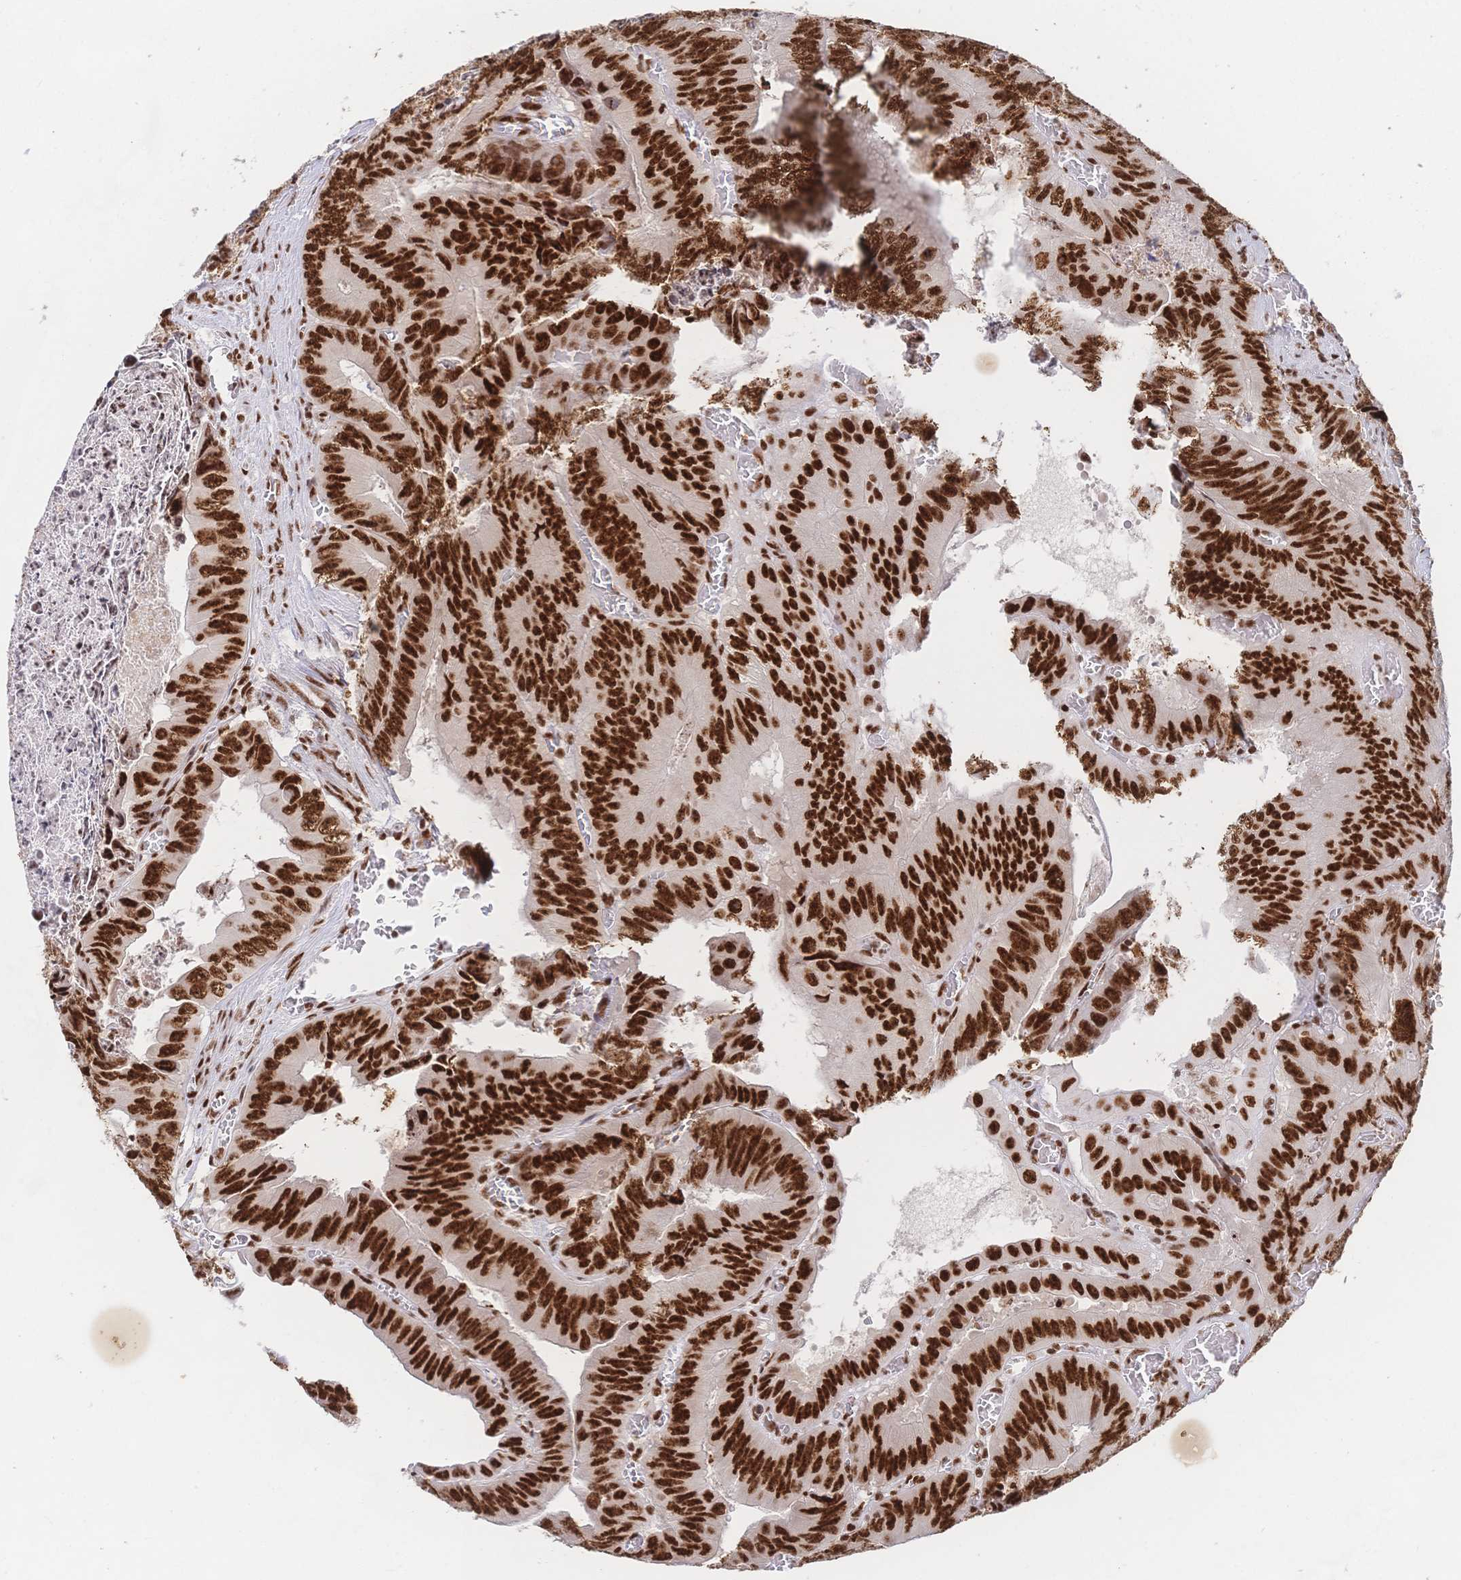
{"staining": {"intensity": "strong", "quantity": ">75%", "location": "nuclear"}, "tissue": "colorectal cancer", "cell_type": "Tumor cells", "image_type": "cancer", "snomed": [{"axis": "morphology", "description": "Adenocarcinoma, NOS"}, {"axis": "topography", "description": "Colon"}], "caption": "A brown stain labels strong nuclear expression of a protein in colorectal adenocarcinoma tumor cells.", "gene": "SRSF1", "patient": {"sex": "female", "age": 84}}